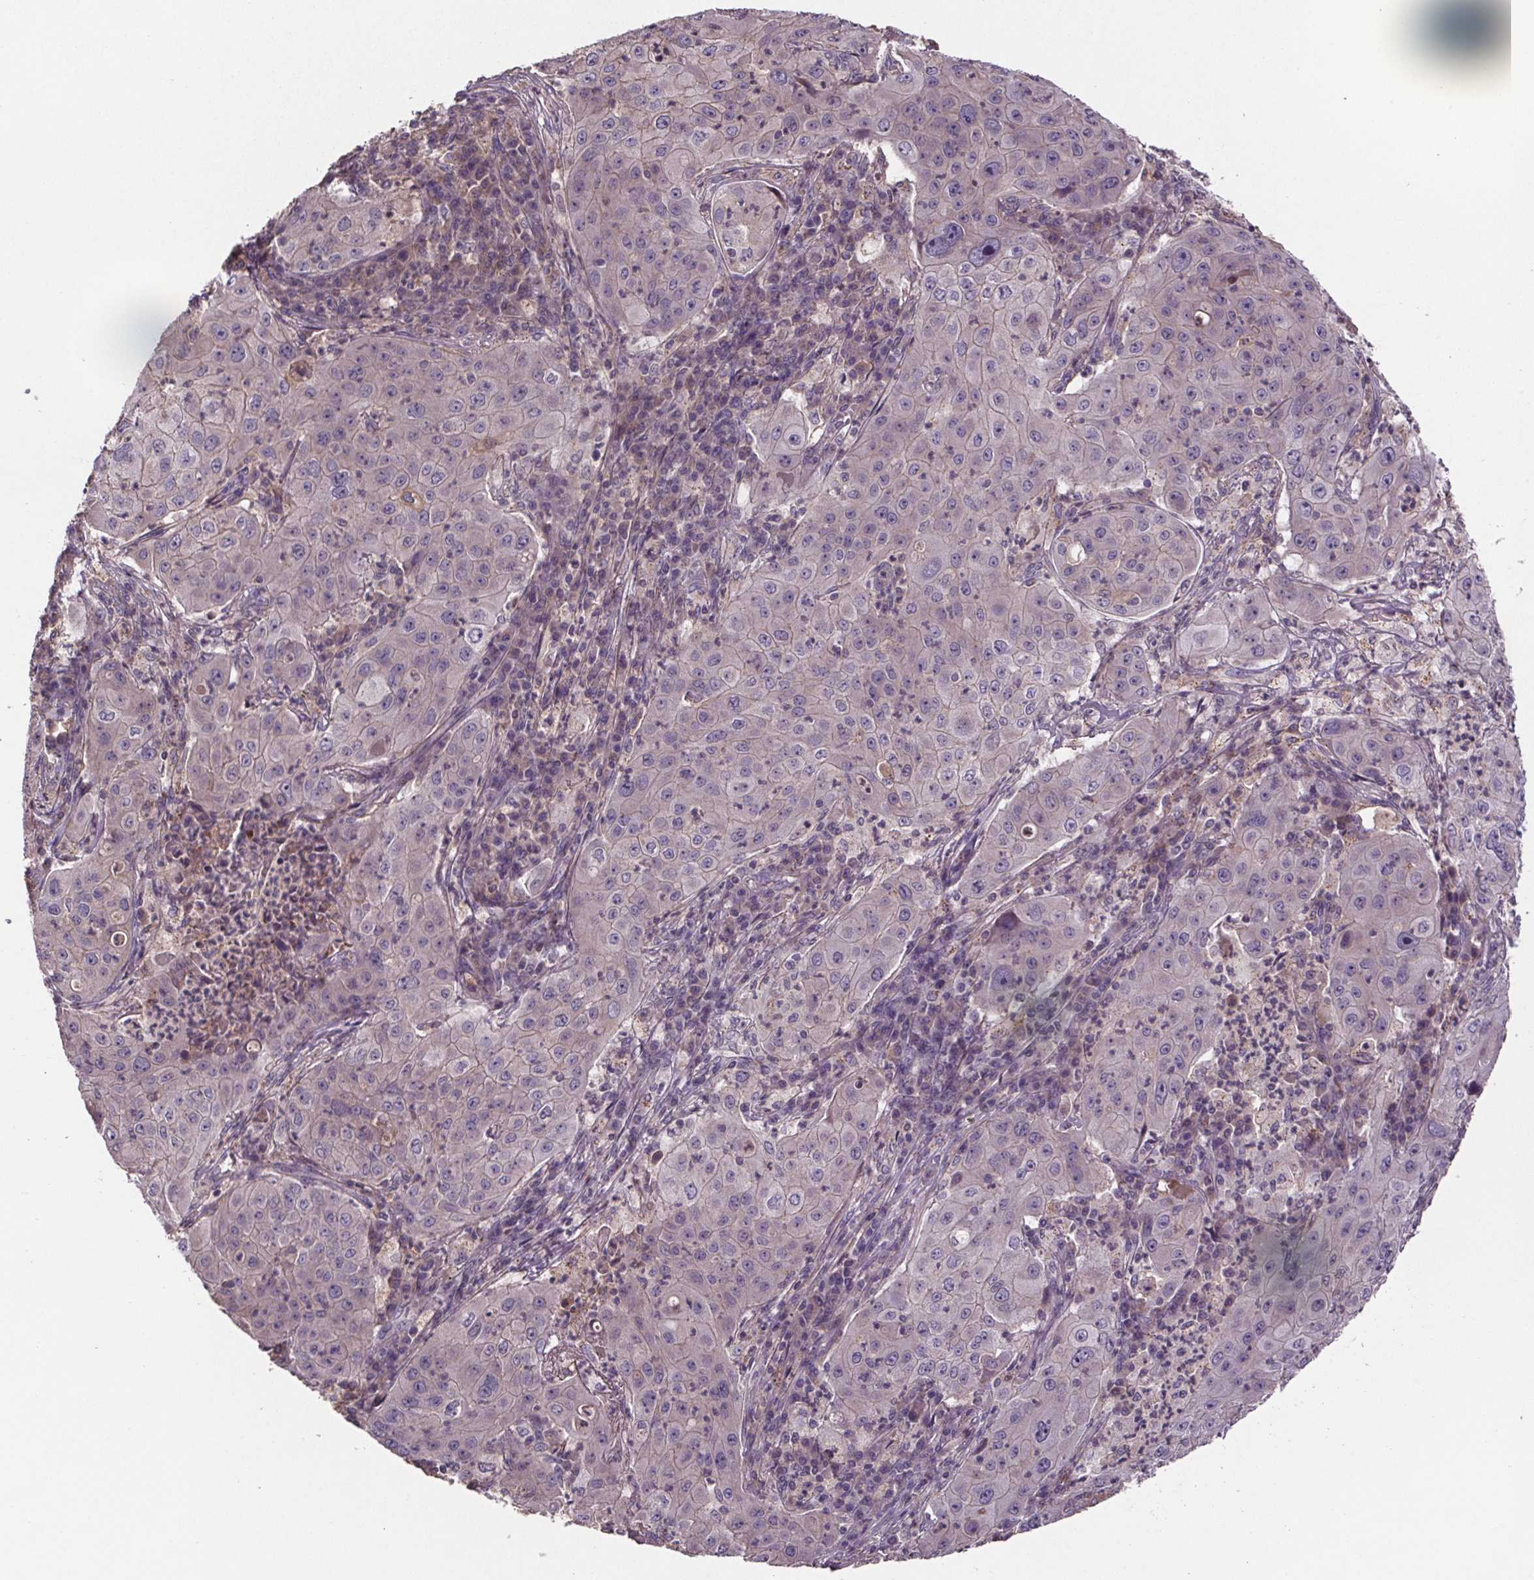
{"staining": {"intensity": "negative", "quantity": "none", "location": "none"}, "tissue": "lung cancer", "cell_type": "Tumor cells", "image_type": "cancer", "snomed": [{"axis": "morphology", "description": "Squamous cell carcinoma, NOS"}, {"axis": "topography", "description": "Lung"}], "caption": "A micrograph of human lung cancer is negative for staining in tumor cells.", "gene": "CLN3", "patient": {"sex": "female", "age": 59}}